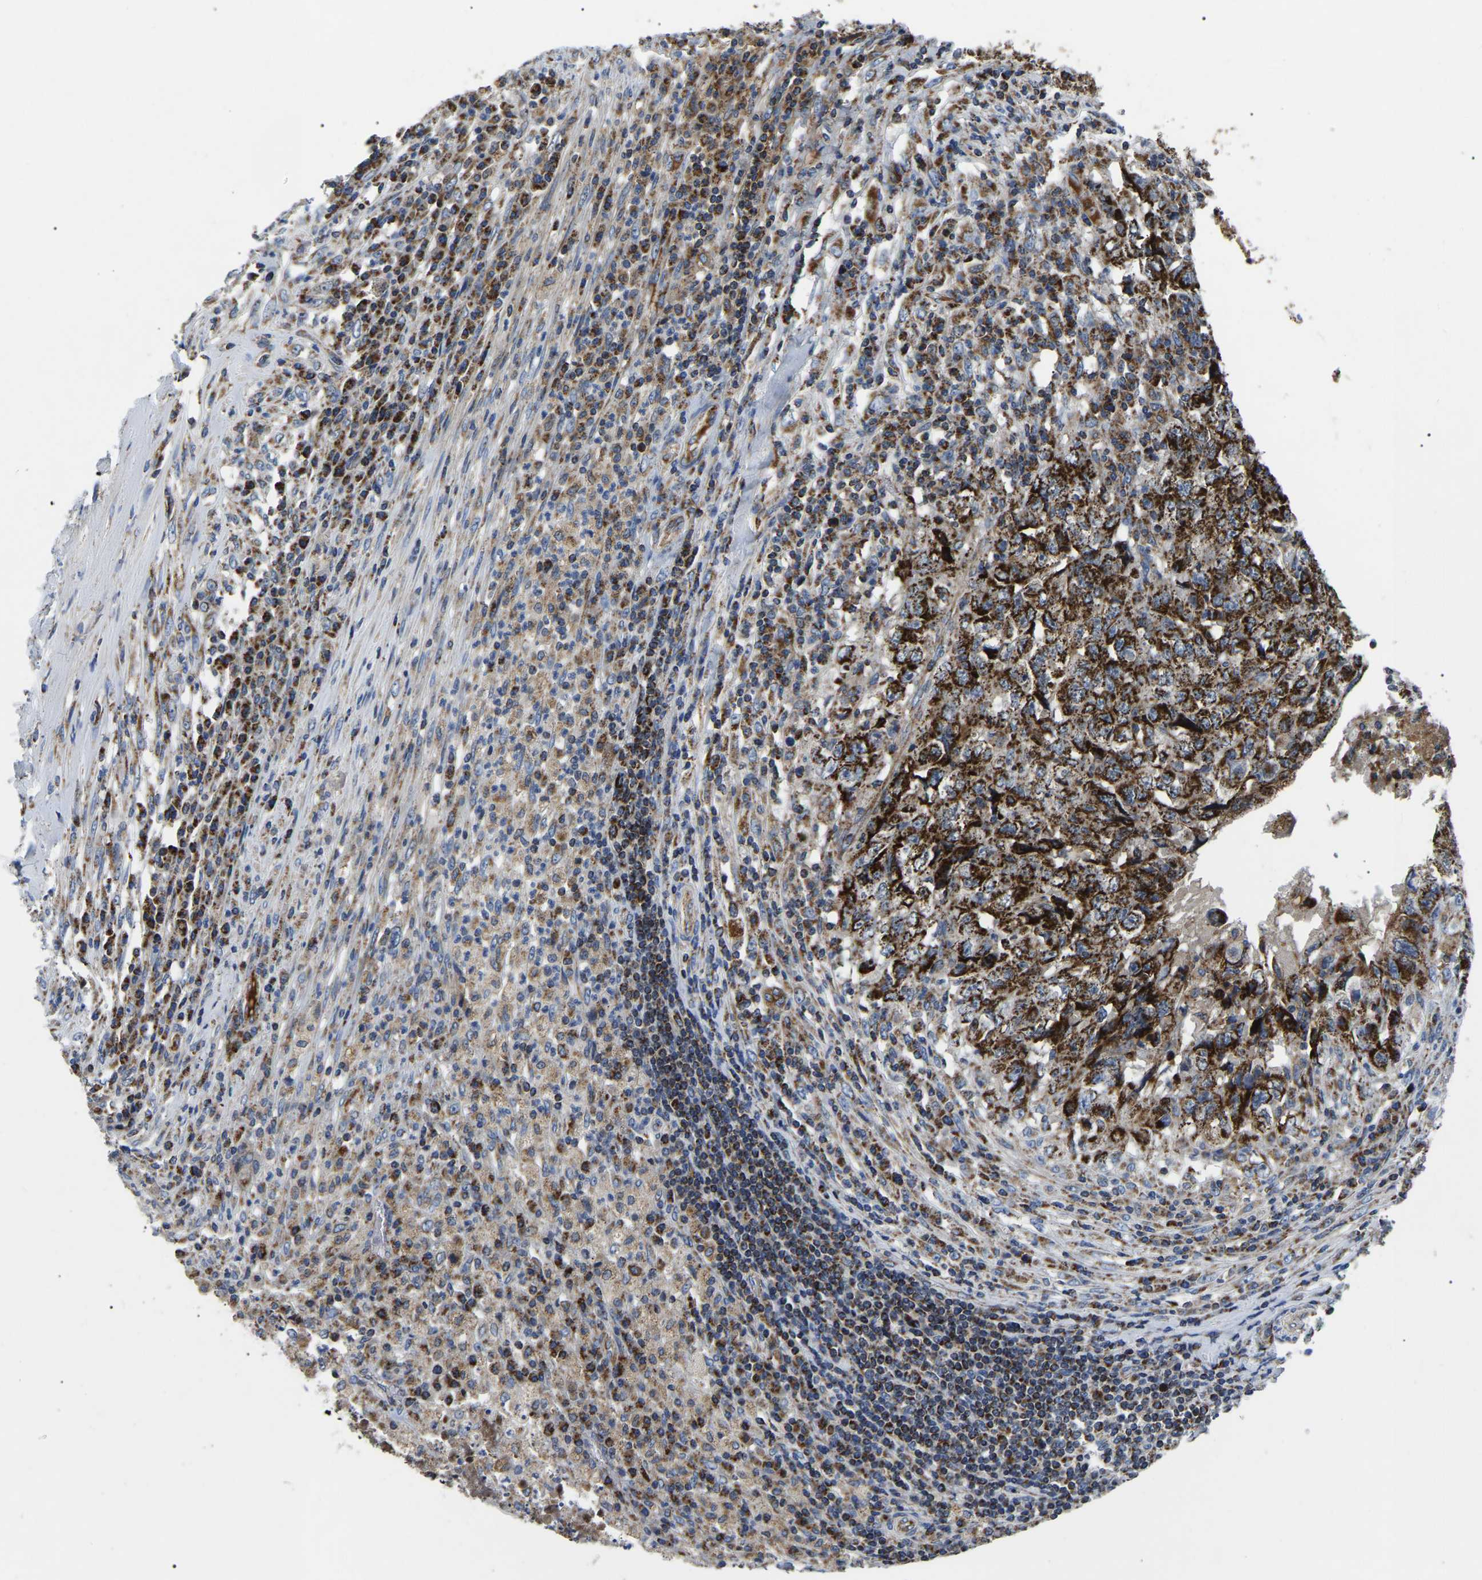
{"staining": {"intensity": "strong", "quantity": ">75%", "location": "cytoplasmic/membranous"}, "tissue": "testis cancer", "cell_type": "Tumor cells", "image_type": "cancer", "snomed": [{"axis": "morphology", "description": "Necrosis, NOS"}, {"axis": "morphology", "description": "Carcinoma, Embryonal, NOS"}, {"axis": "topography", "description": "Testis"}], "caption": "Tumor cells demonstrate strong cytoplasmic/membranous positivity in about >75% of cells in embryonal carcinoma (testis). (DAB (3,3'-diaminobenzidine) IHC with brightfield microscopy, high magnification).", "gene": "PPM1E", "patient": {"sex": "male", "age": 19}}